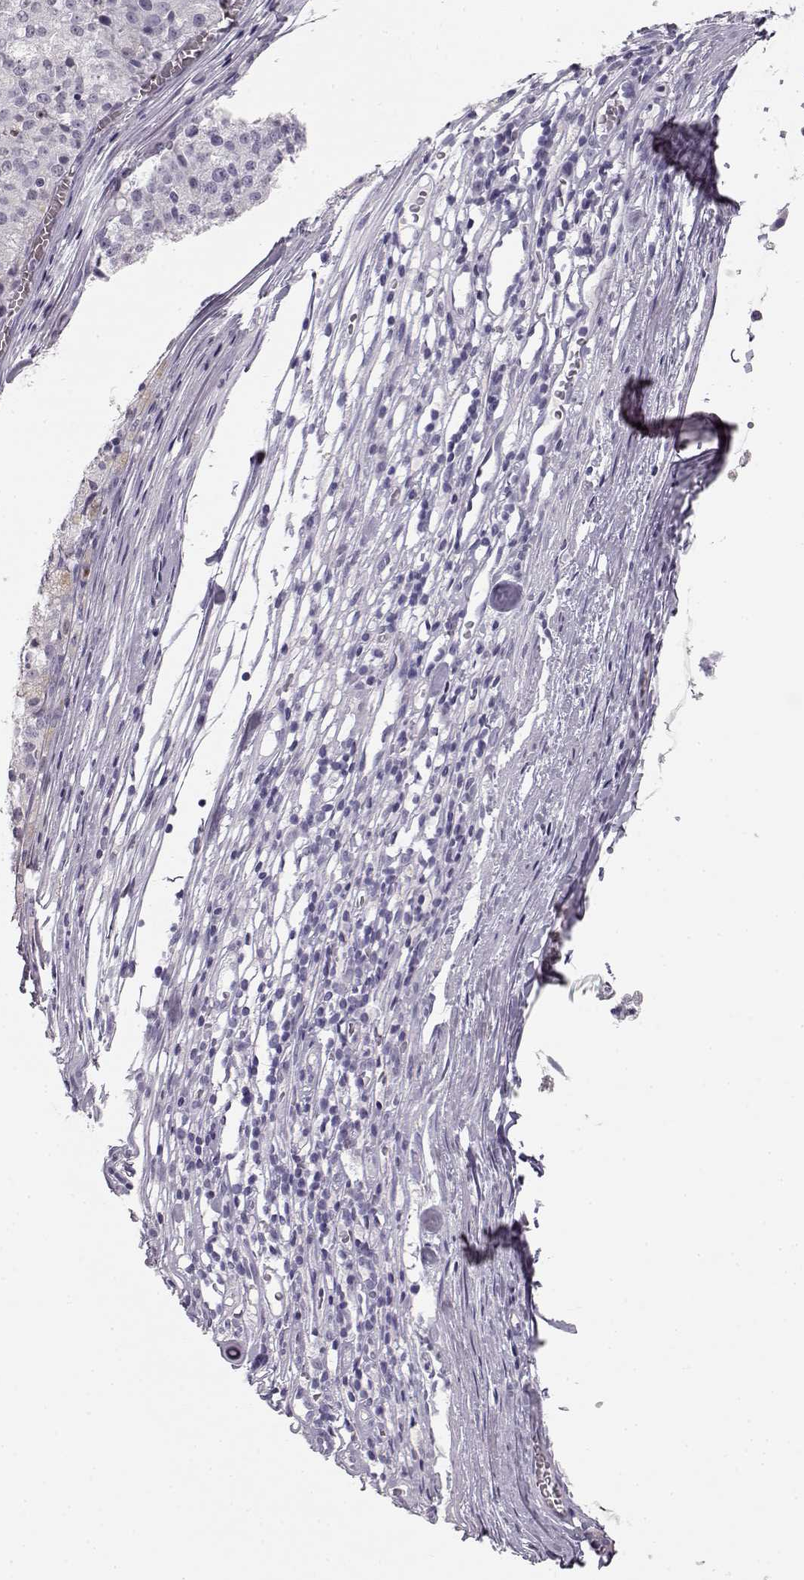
{"staining": {"intensity": "negative", "quantity": "none", "location": "none"}, "tissue": "melanoma", "cell_type": "Tumor cells", "image_type": "cancer", "snomed": [{"axis": "morphology", "description": "Malignant melanoma, Metastatic site"}, {"axis": "topography", "description": "Lymph node"}], "caption": "Tumor cells show no significant protein staining in malignant melanoma (metastatic site).", "gene": "BFSP2", "patient": {"sex": "female", "age": 64}}